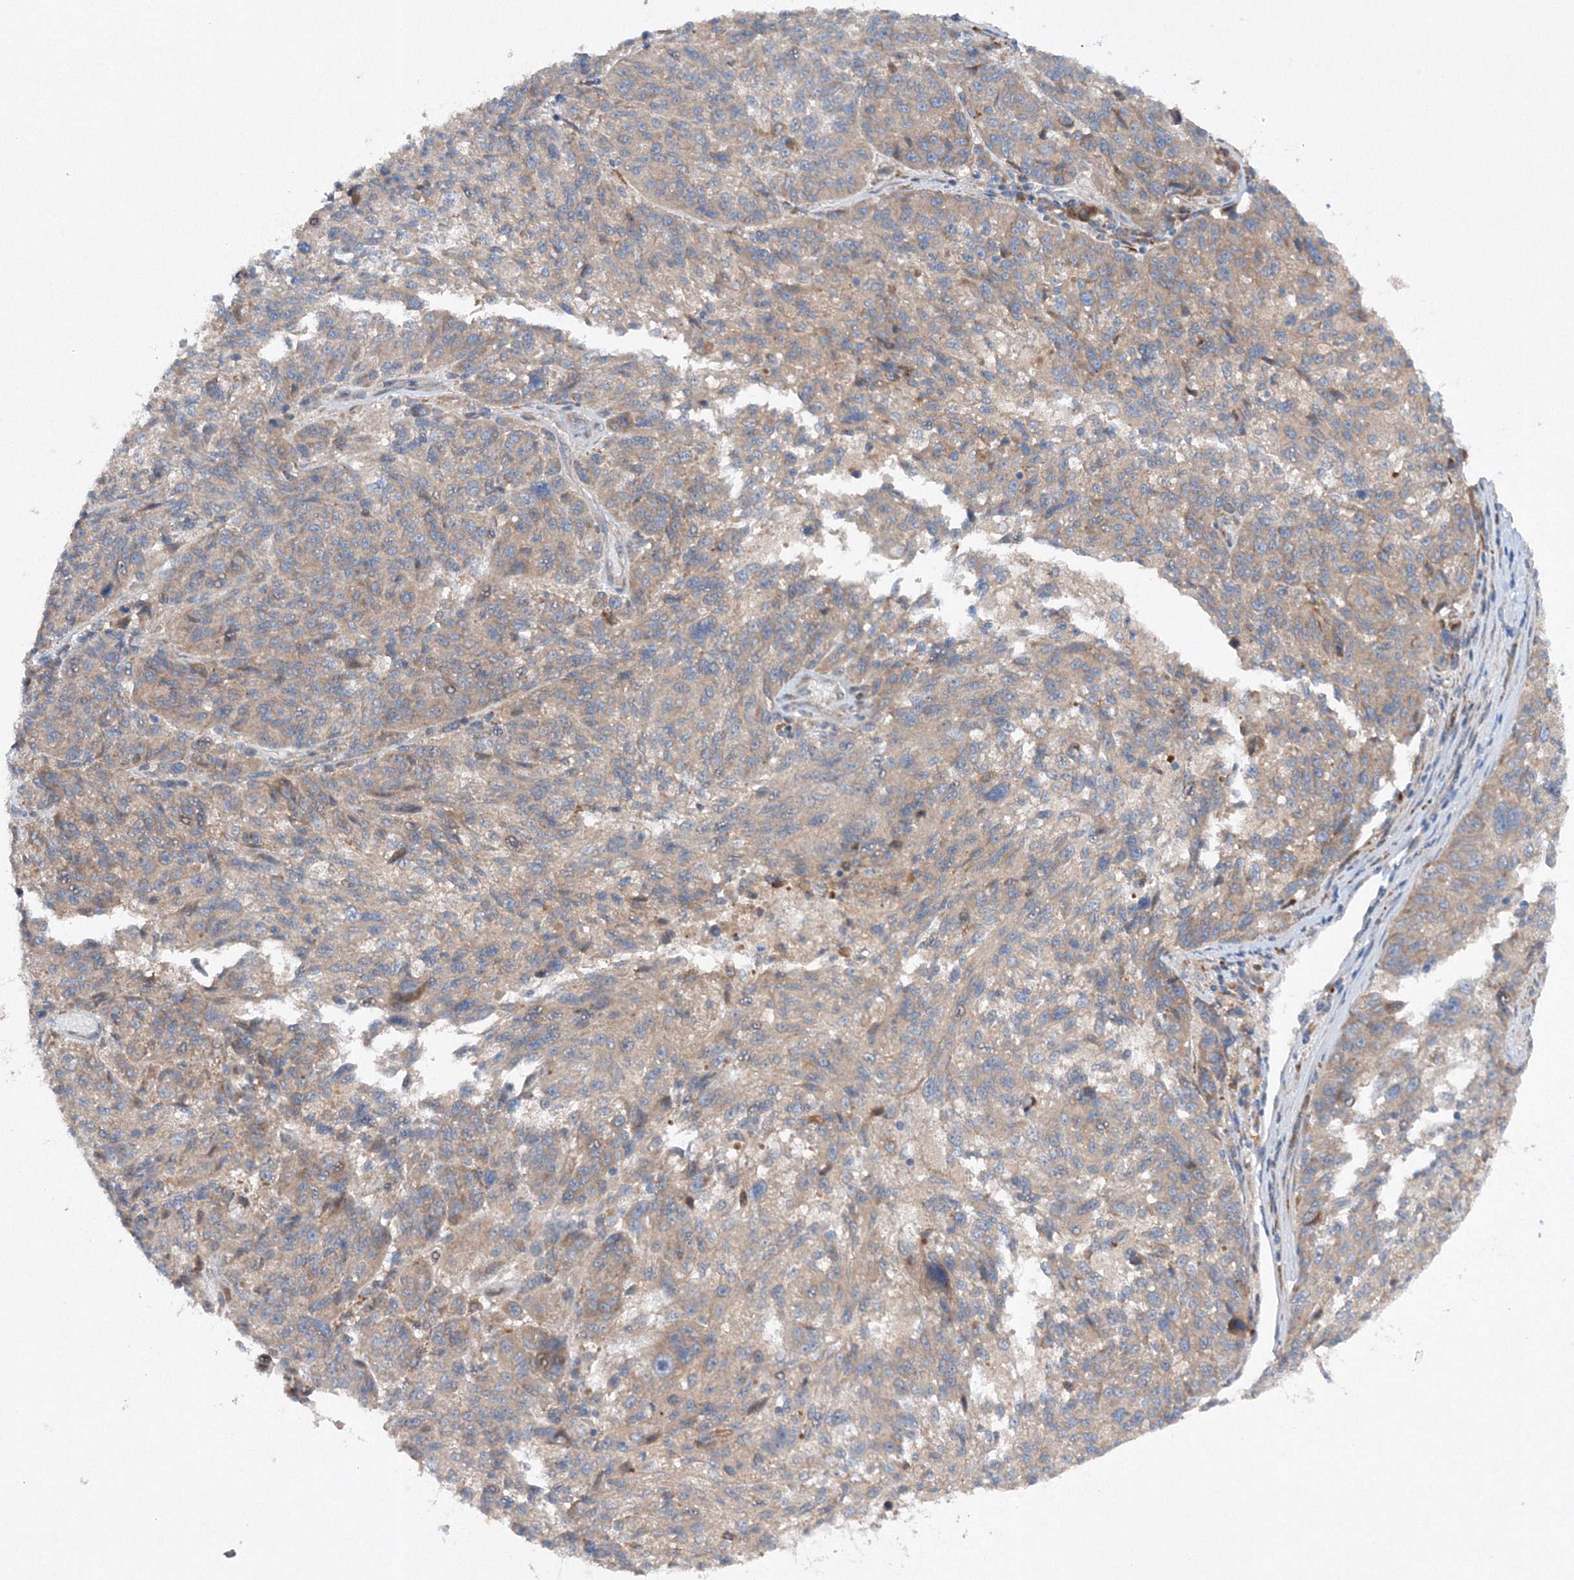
{"staining": {"intensity": "weak", "quantity": "25%-75%", "location": "cytoplasmic/membranous"}, "tissue": "melanoma", "cell_type": "Tumor cells", "image_type": "cancer", "snomed": [{"axis": "morphology", "description": "Malignant melanoma, NOS"}, {"axis": "topography", "description": "Skin"}], "caption": "Tumor cells show low levels of weak cytoplasmic/membranous staining in about 25%-75% of cells in human melanoma.", "gene": "SLC36A1", "patient": {"sex": "male", "age": 53}}